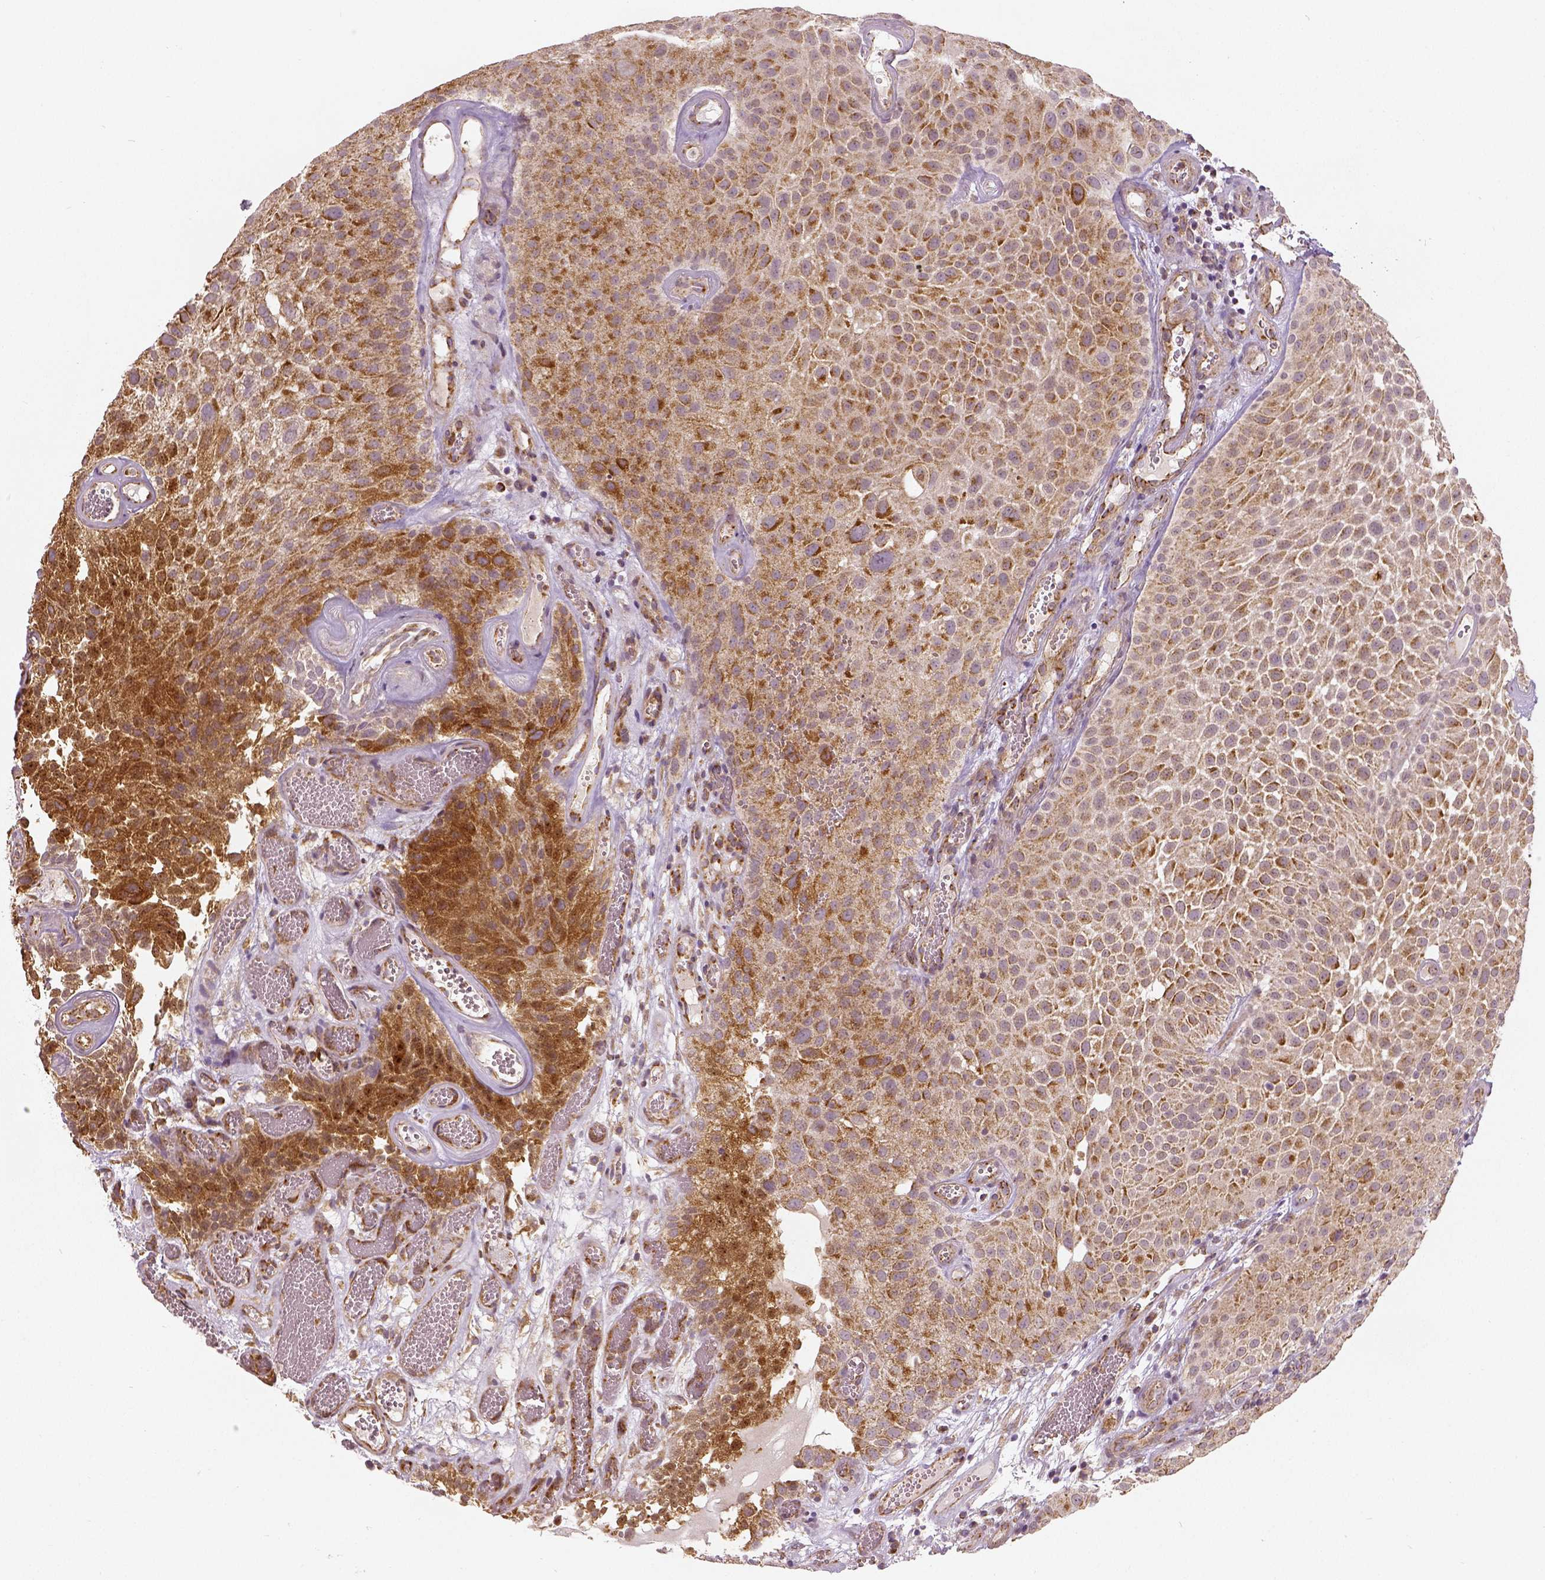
{"staining": {"intensity": "moderate", "quantity": ">75%", "location": "cytoplasmic/membranous"}, "tissue": "urothelial cancer", "cell_type": "Tumor cells", "image_type": "cancer", "snomed": [{"axis": "morphology", "description": "Urothelial carcinoma, Low grade"}, {"axis": "topography", "description": "Urinary bladder"}], "caption": "Urothelial cancer stained with immunohistochemistry shows moderate cytoplasmic/membranous positivity in approximately >75% of tumor cells. The protein of interest is stained brown, and the nuclei are stained in blue (DAB IHC with brightfield microscopy, high magnification).", "gene": "PGAM5", "patient": {"sex": "male", "age": 72}}